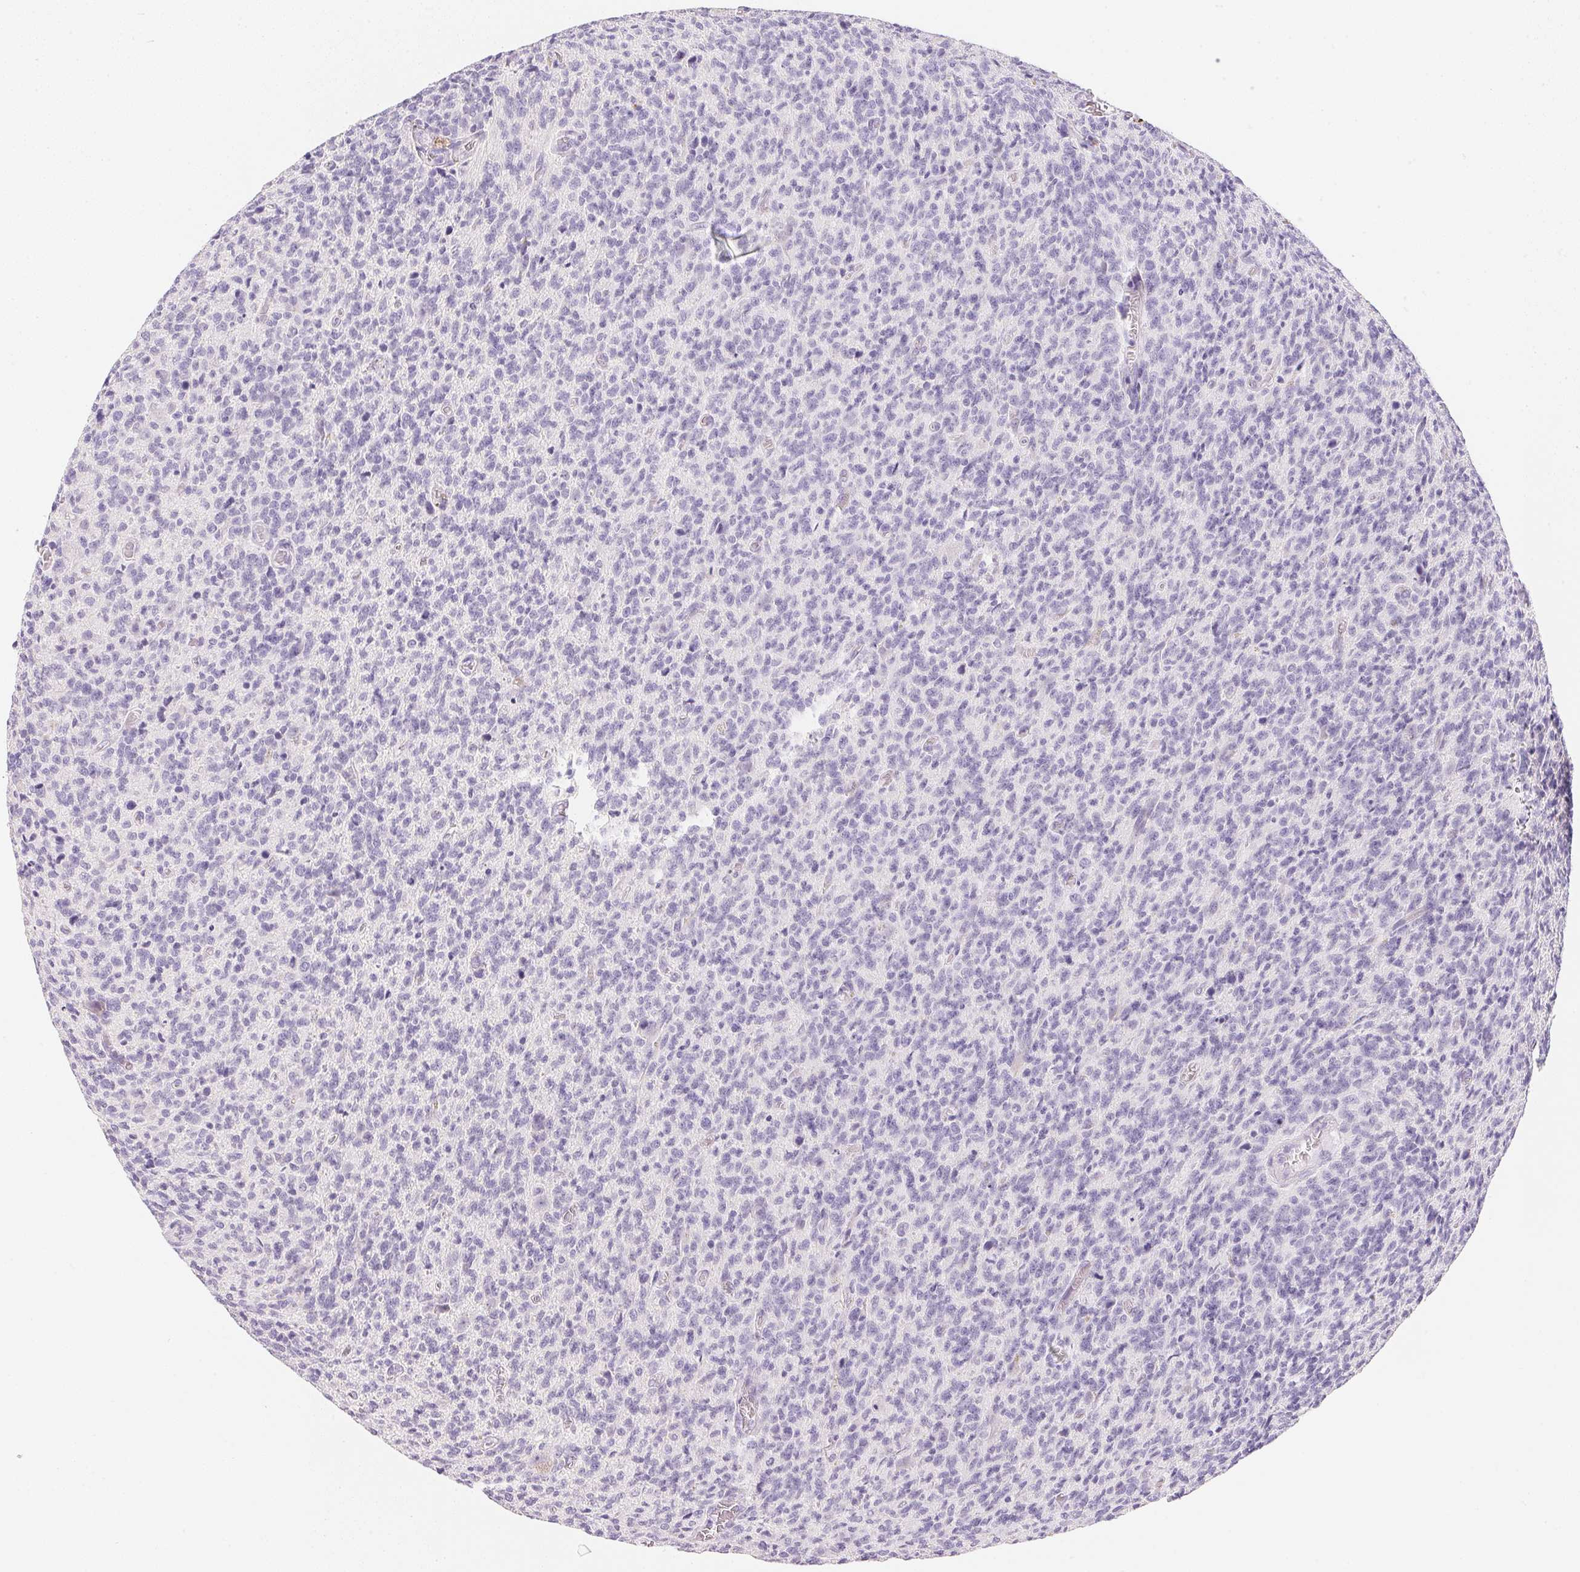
{"staining": {"intensity": "negative", "quantity": "none", "location": "none"}, "tissue": "glioma", "cell_type": "Tumor cells", "image_type": "cancer", "snomed": [{"axis": "morphology", "description": "Glioma, malignant, High grade"}, {"axis": "topography", "description": "Brain"}], "caption": "Human malignant glioma (high-grade) stained for a protein using IHC exhibits no expression in tumor cells.", "gene": "ACP3", "patient": {"sex": "male", "age": 76}}